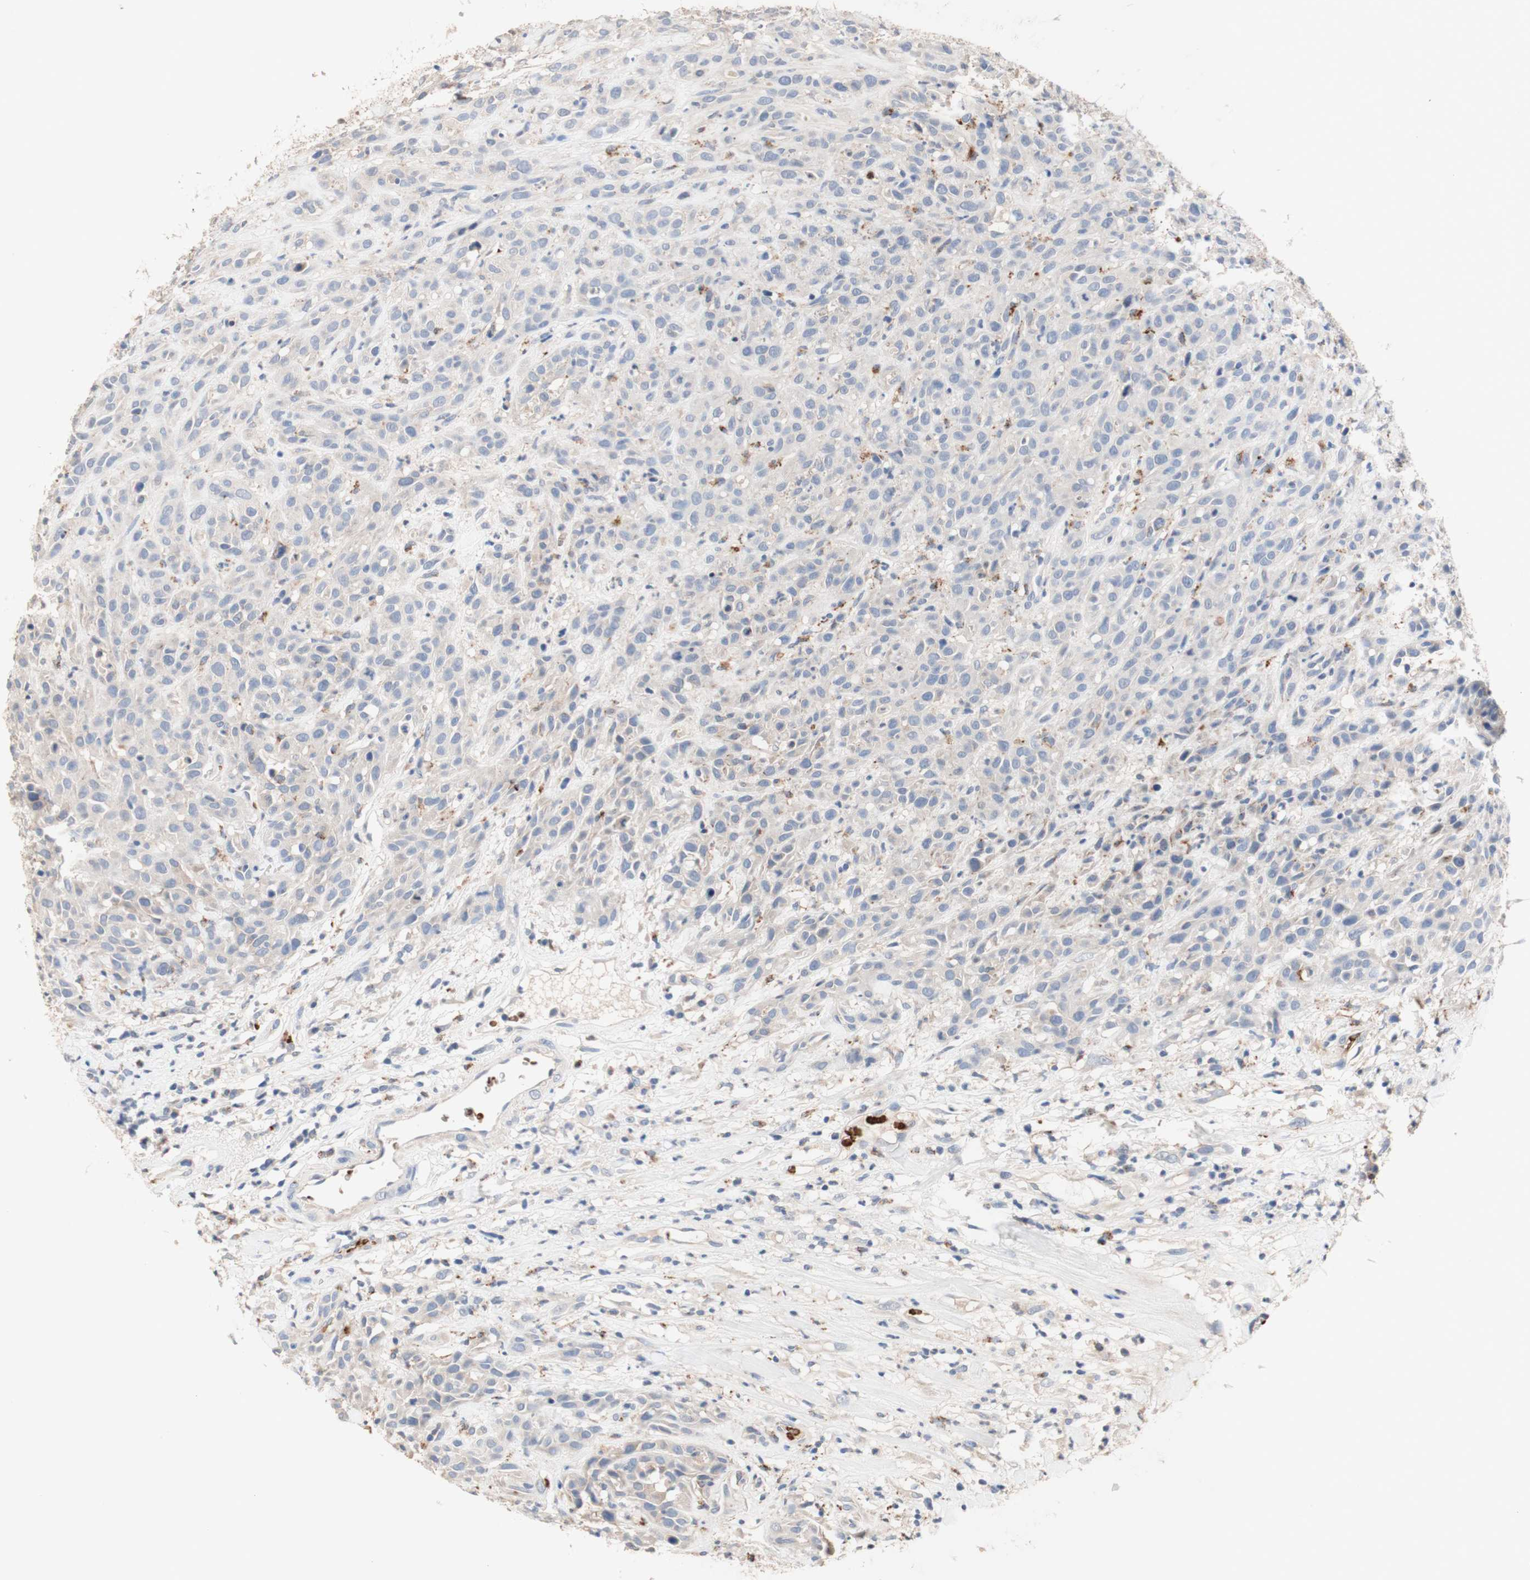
{"staining": {"intensity": "negative", "quantity": "none", "location": "none"}, "tissue": "head and neck cancer", "cell_type": "Tumor cells", "image_type": "cancer", "snomed": [{"axis": "morphology", "description": "Normal tissue, NOS"}, {"axis": "morphology", "description": "Squamous cell carcinoma, NOS"}, {"axis": "topography", "description": "Cartilage tissue"}, {"axis": "topography", "description": "Head-Neck"}], "caption": "Immunohistochemistry (IHC) micrograph of neoplastic tissue: head and neck squamous cell carcinoma stained with DAB (3,3'-diaminobenzidine) demonstrates no significant protein staining in tumor cells.", "gene": "CDON", "patient": {"sex": "male", "age": 62}}